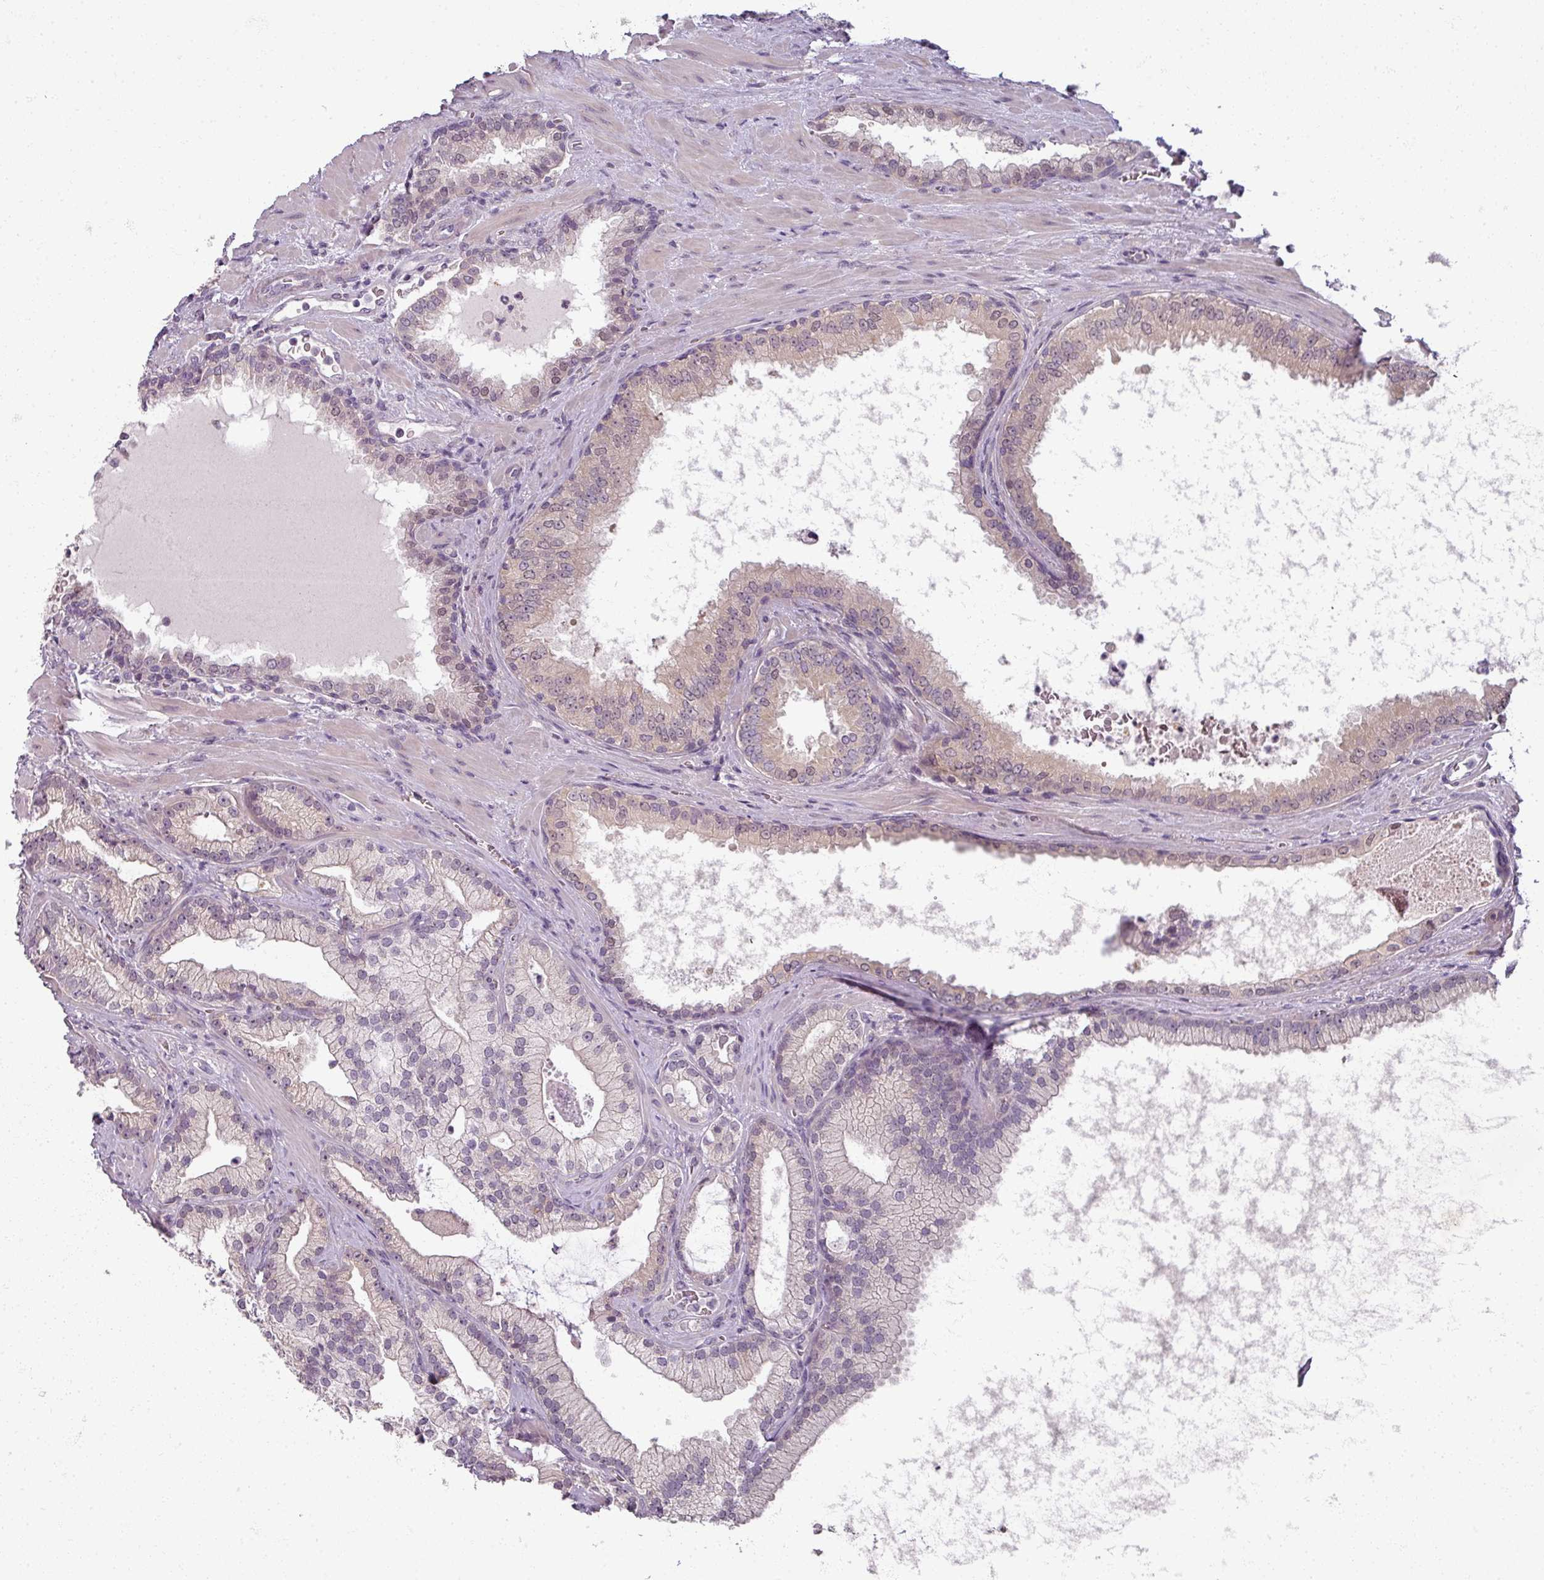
{"staining": {"intensity": "negative", "quantity": "none", "location": "none"}, "tissue": "prostate cancer", "cell_type": "Tumor cells", "image_type": "cancer", "snomed": [{"axis": "morphology", "description": "Adenocarcinoma, High grade"}, {"axis": "topography", "description": "Prostate"}], "caption": "Prostate cancer (high-grade adenocarcinoma) stained for a protein using immunohistochemistry (IHC) shows no positivity tumor cells.", "gene": "MYMK", "patient": {"sex": "male", "age": 68}}